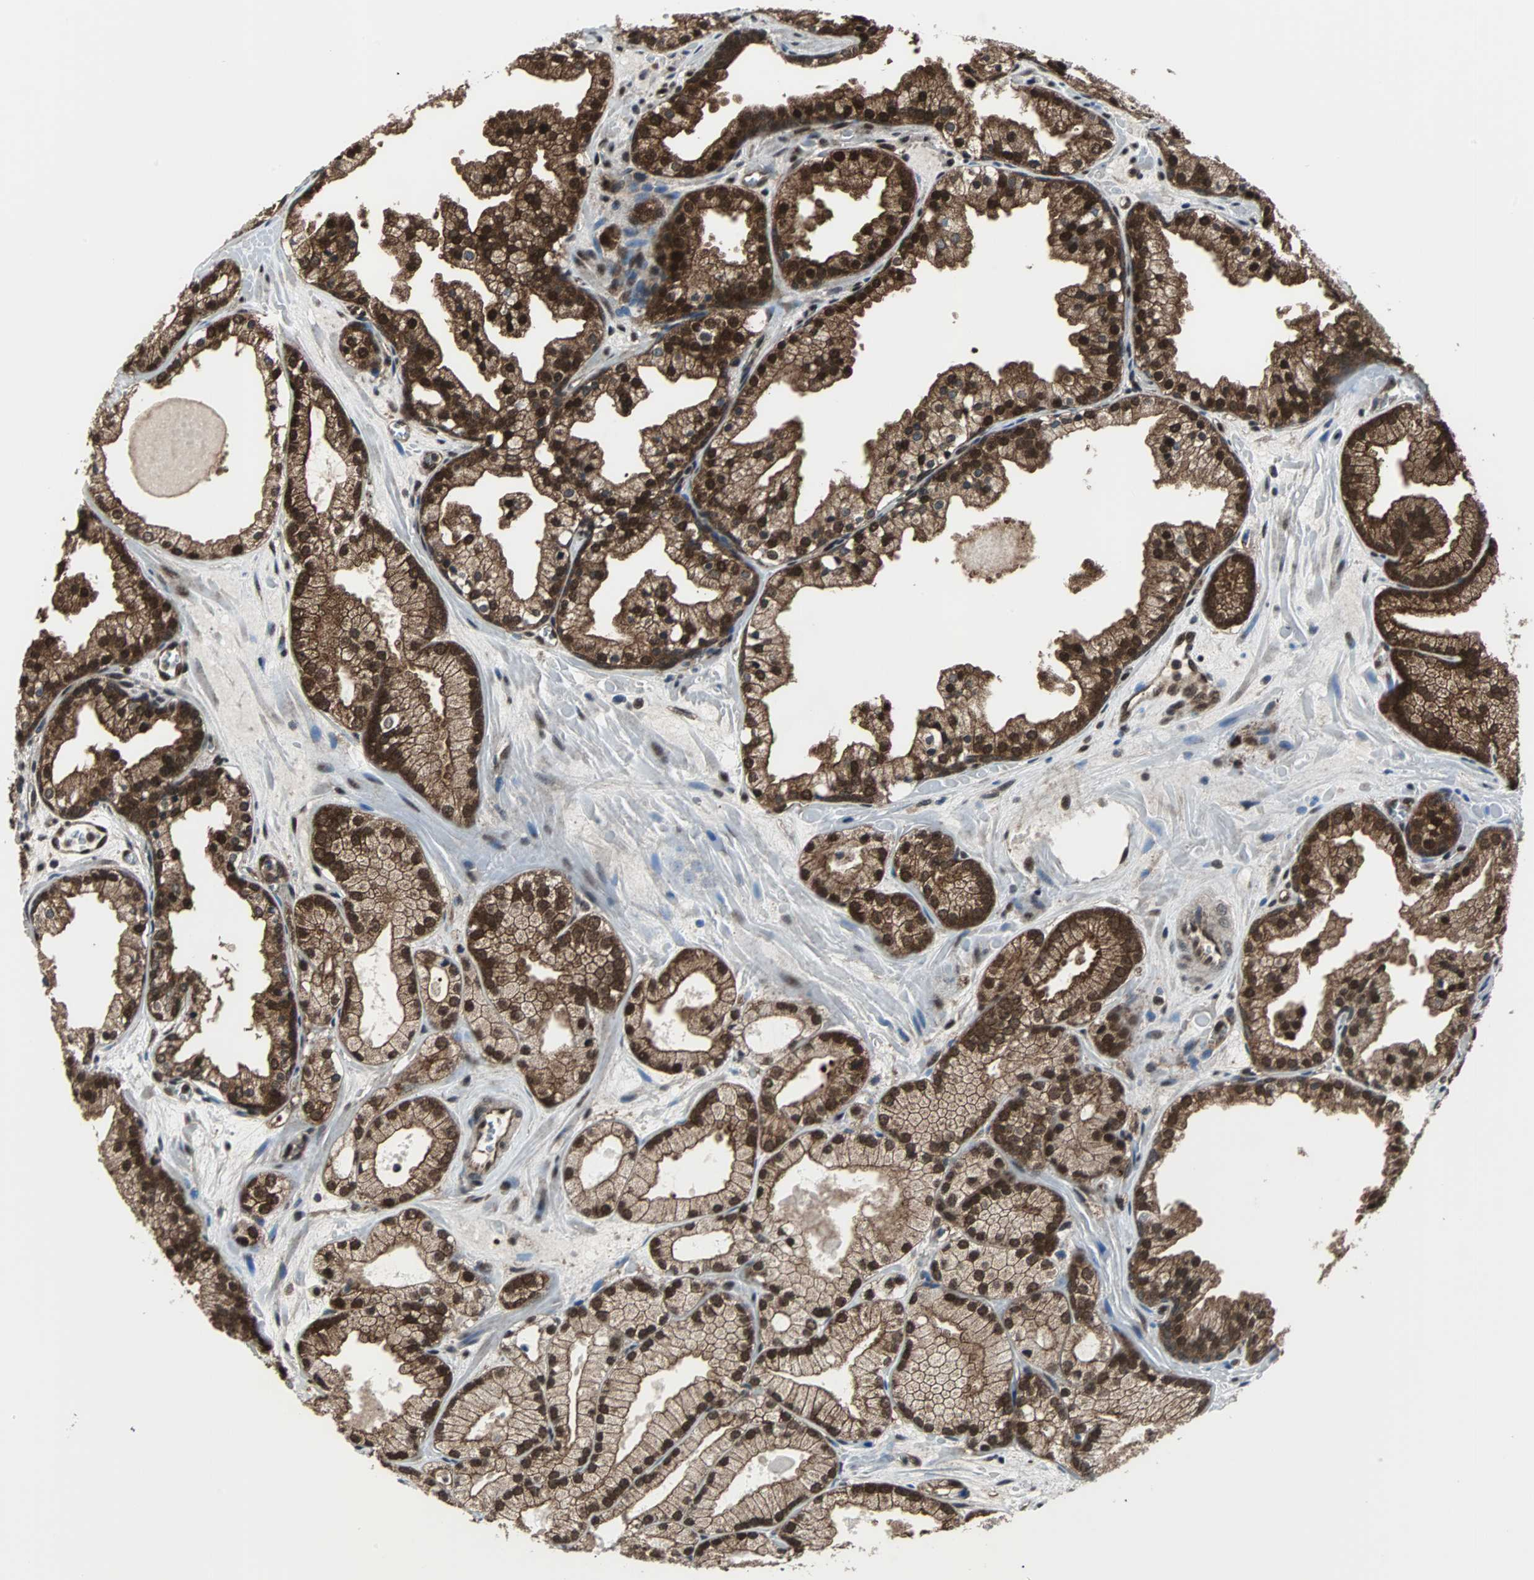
{"staining": {"intensity": "strong", "quantity": ">75%", "location": "cytoplasmic/membranous,nuclear"}, "tissue": "prostate cancer", "cell_type": "Tumor cells", "image_type": "cancer", "snomed": [{"axis": "morphology", "description": "Adenocarcinoma, Low grade"}, {"axis": "topography", "description": "Prostate"}], "caption": "Strong cytoplasmic/membranous and nuclear protein positivity is identified in approximately >75% of tumor cells in prostate adenocarcinoma (low-grade).", "gene": "VCP", "patient": {"sex": "male", "age": 57}}